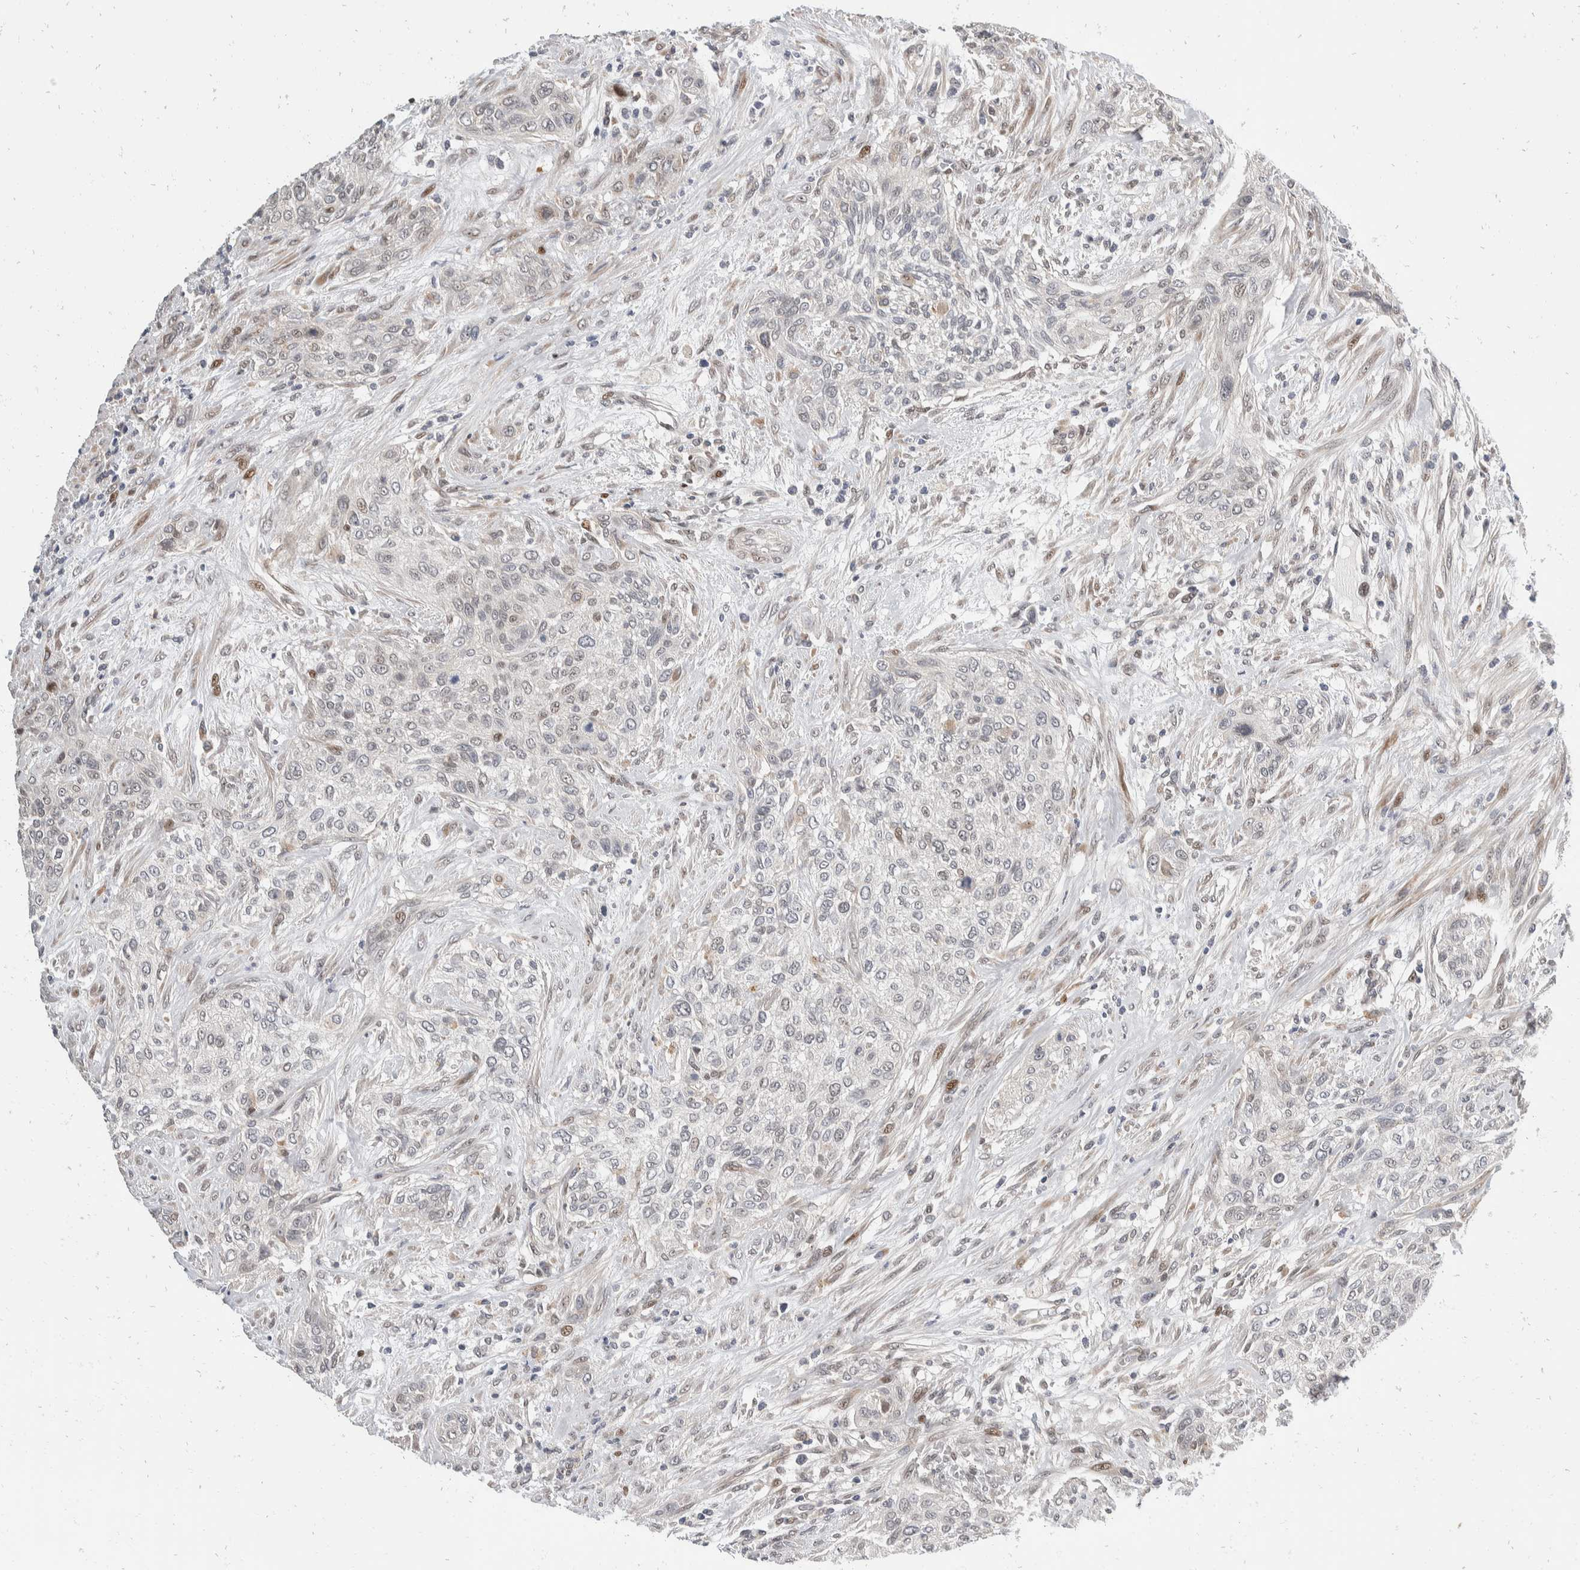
{"staining": {"intensity": "moderate", "quantity": "<25%", "location": "nuclear"}, "tissue": "urothelial cancer", "cell_type": "Tumor cells", "image_type": "cancer", "snomed": [{"axis": "morphology", "description": "Urothelial carcinoma, Low grade"}, {"axis": "morphology", "description": "Urothelial carcinoma, High grade"}, {"axis": "topography", "description": "Urinary bladder"}], "caption": "Protein staining of urothelial carcinoma (low-grade) tissue exhibits moderate nuclear staining in about <25% of tumor cells. (brown staining indicates protein expression, while blue staining denotes nuclei).", "gene": "ZNF703", "patient": {"sex": "male", "age": 35}}